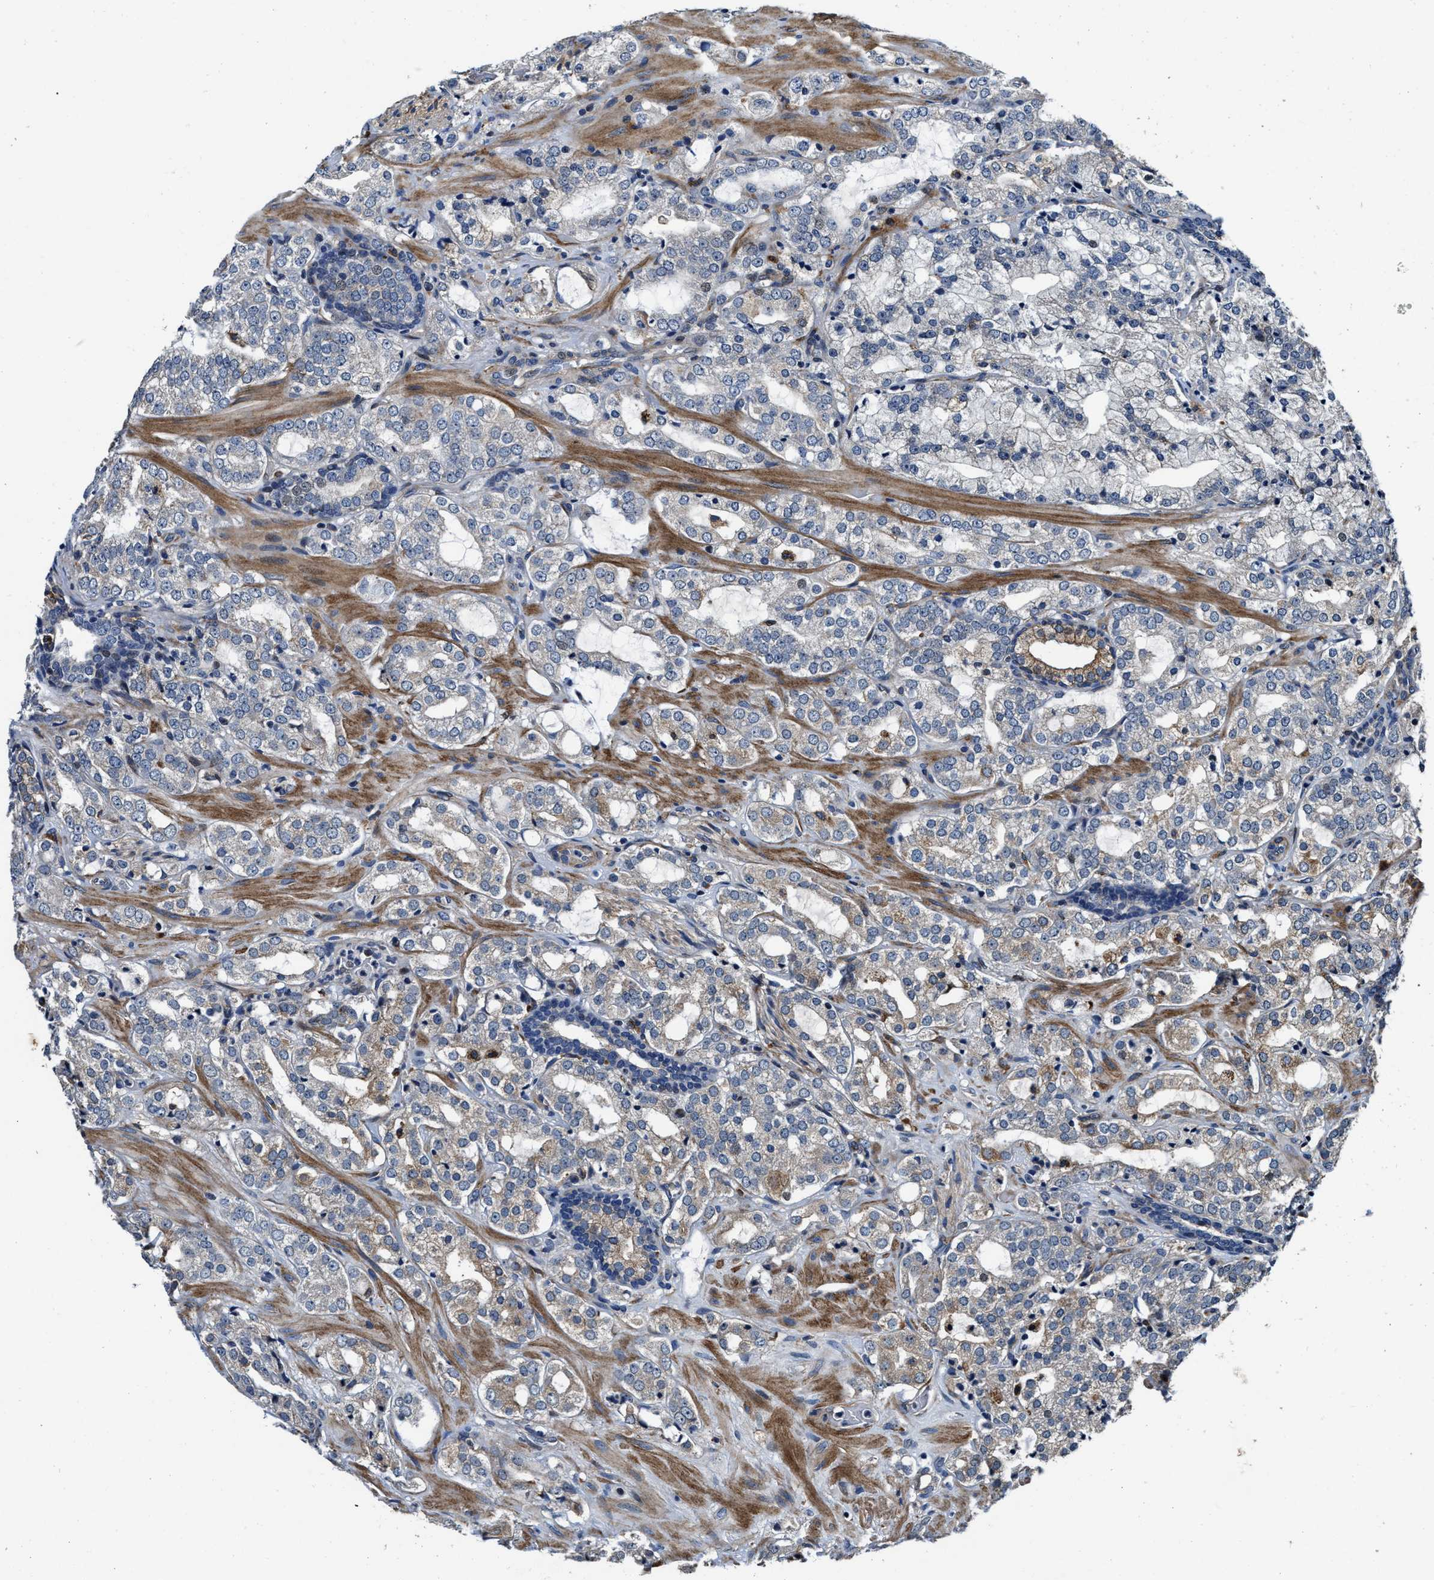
{"staining": {"intensity": "weak", "quantity": "<25%", "location": "cytoplasmic/membranous"}, "tissue": "prostate cancer", "cell_type": "Tumor cells", "image_type": "cancer", "snomed": [{"axis": "morphology", "description": "Adenocarcinoma, High grade"}, {"axis": "topography", "description": "Prostate"}], "caption": "The histopathology image demonstrates no significant staining in tumor cells of prostate cancer (high-grade adenocarcinoma).", "gene": "C2orf66", "patient": {"sex": "male", "age": 64}}